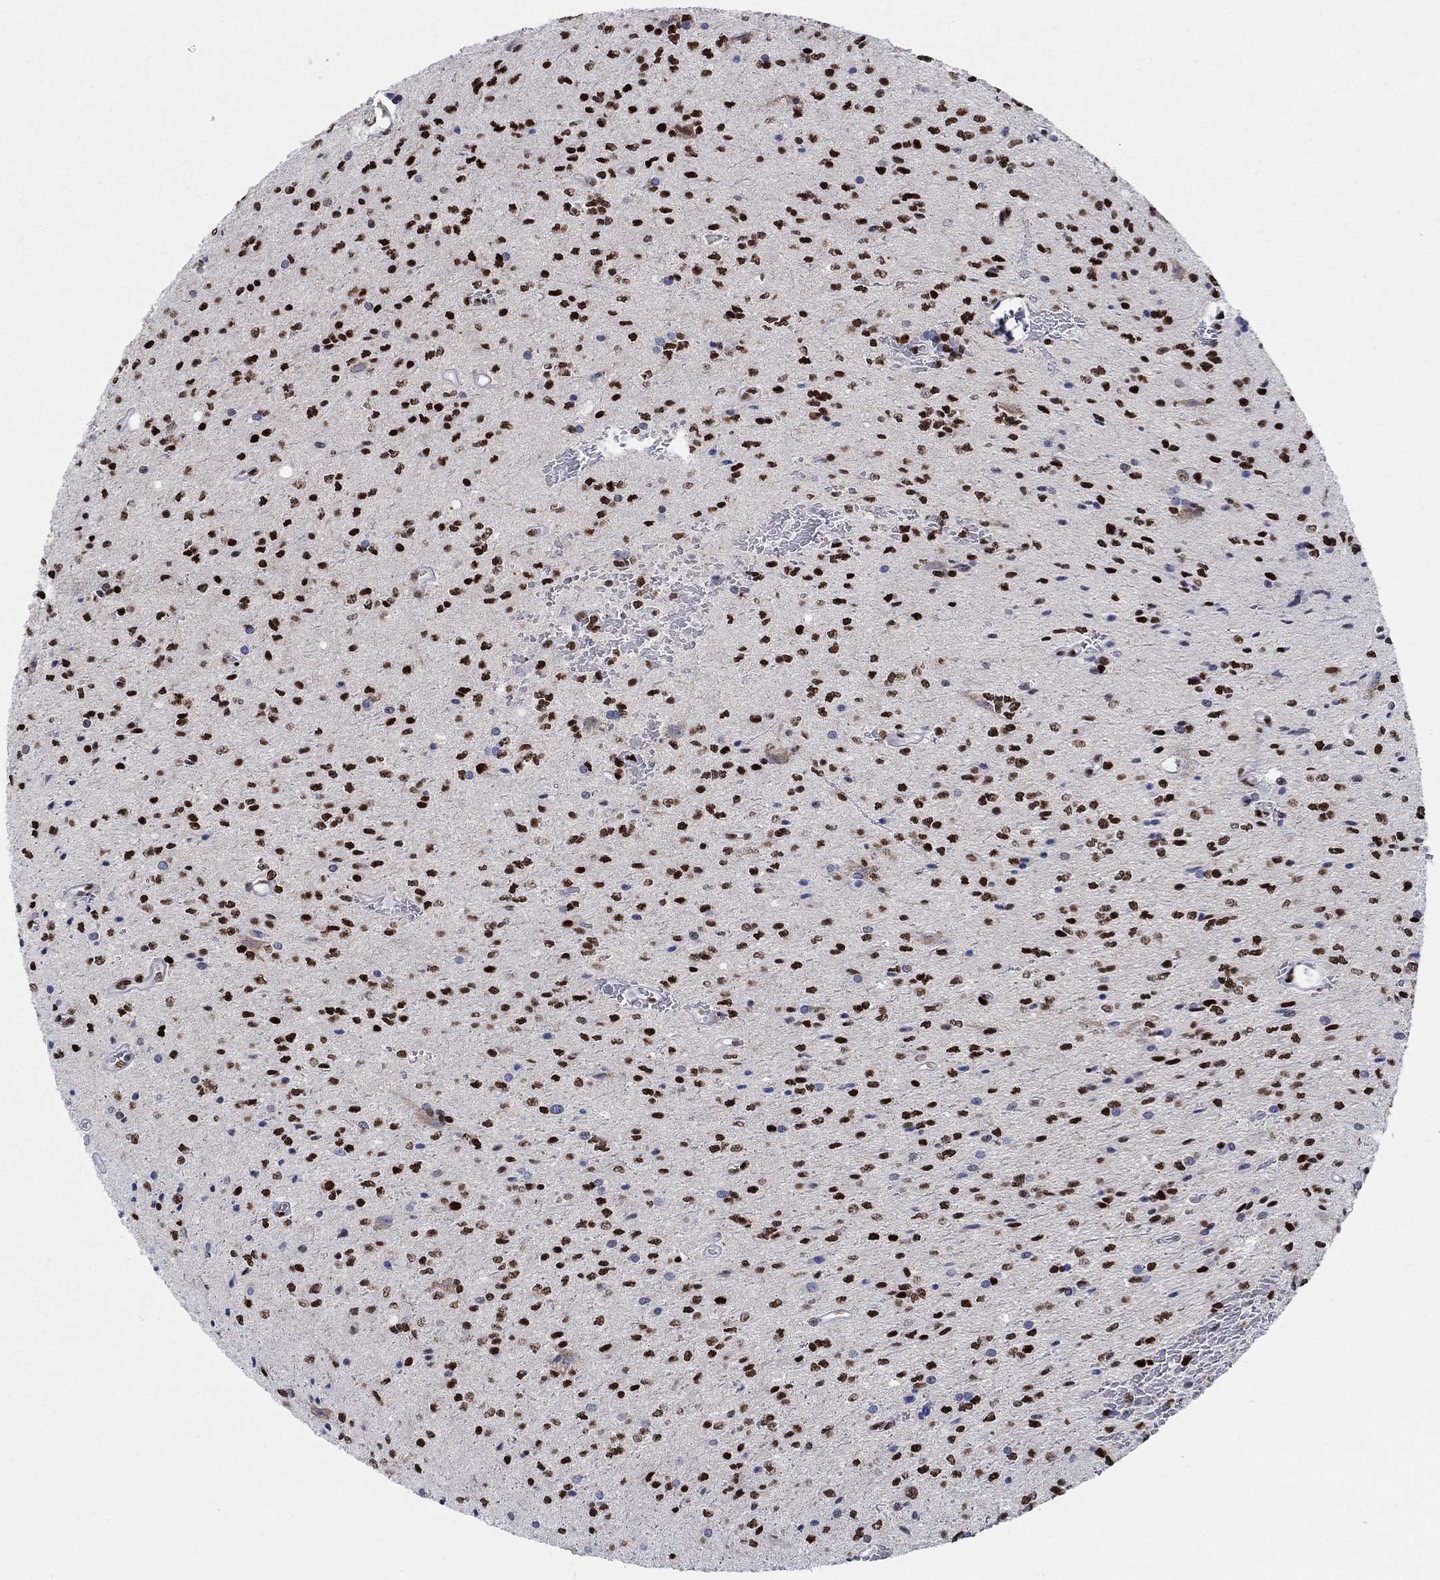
{"staining": {"intensity": "strong", "quantity": ">75%", "location": "nuclear"}, "tissue": "glioma", "cell_type": "Tumor cells", "image_type": "cancer", "snomed": [{"axis": "morphology", "description": "Glioma, malignant, Low grade"}, {"axis": "topography", "description": "Brain"}], "caption": "There is high levels of strong nuclear staining in tumor cells of low-grade glioma (malignant), as demonstrated by immunohistochemical staining (brown color).", "gene": "ZEB1", "patient": {"sex": "male", "age": 67}}